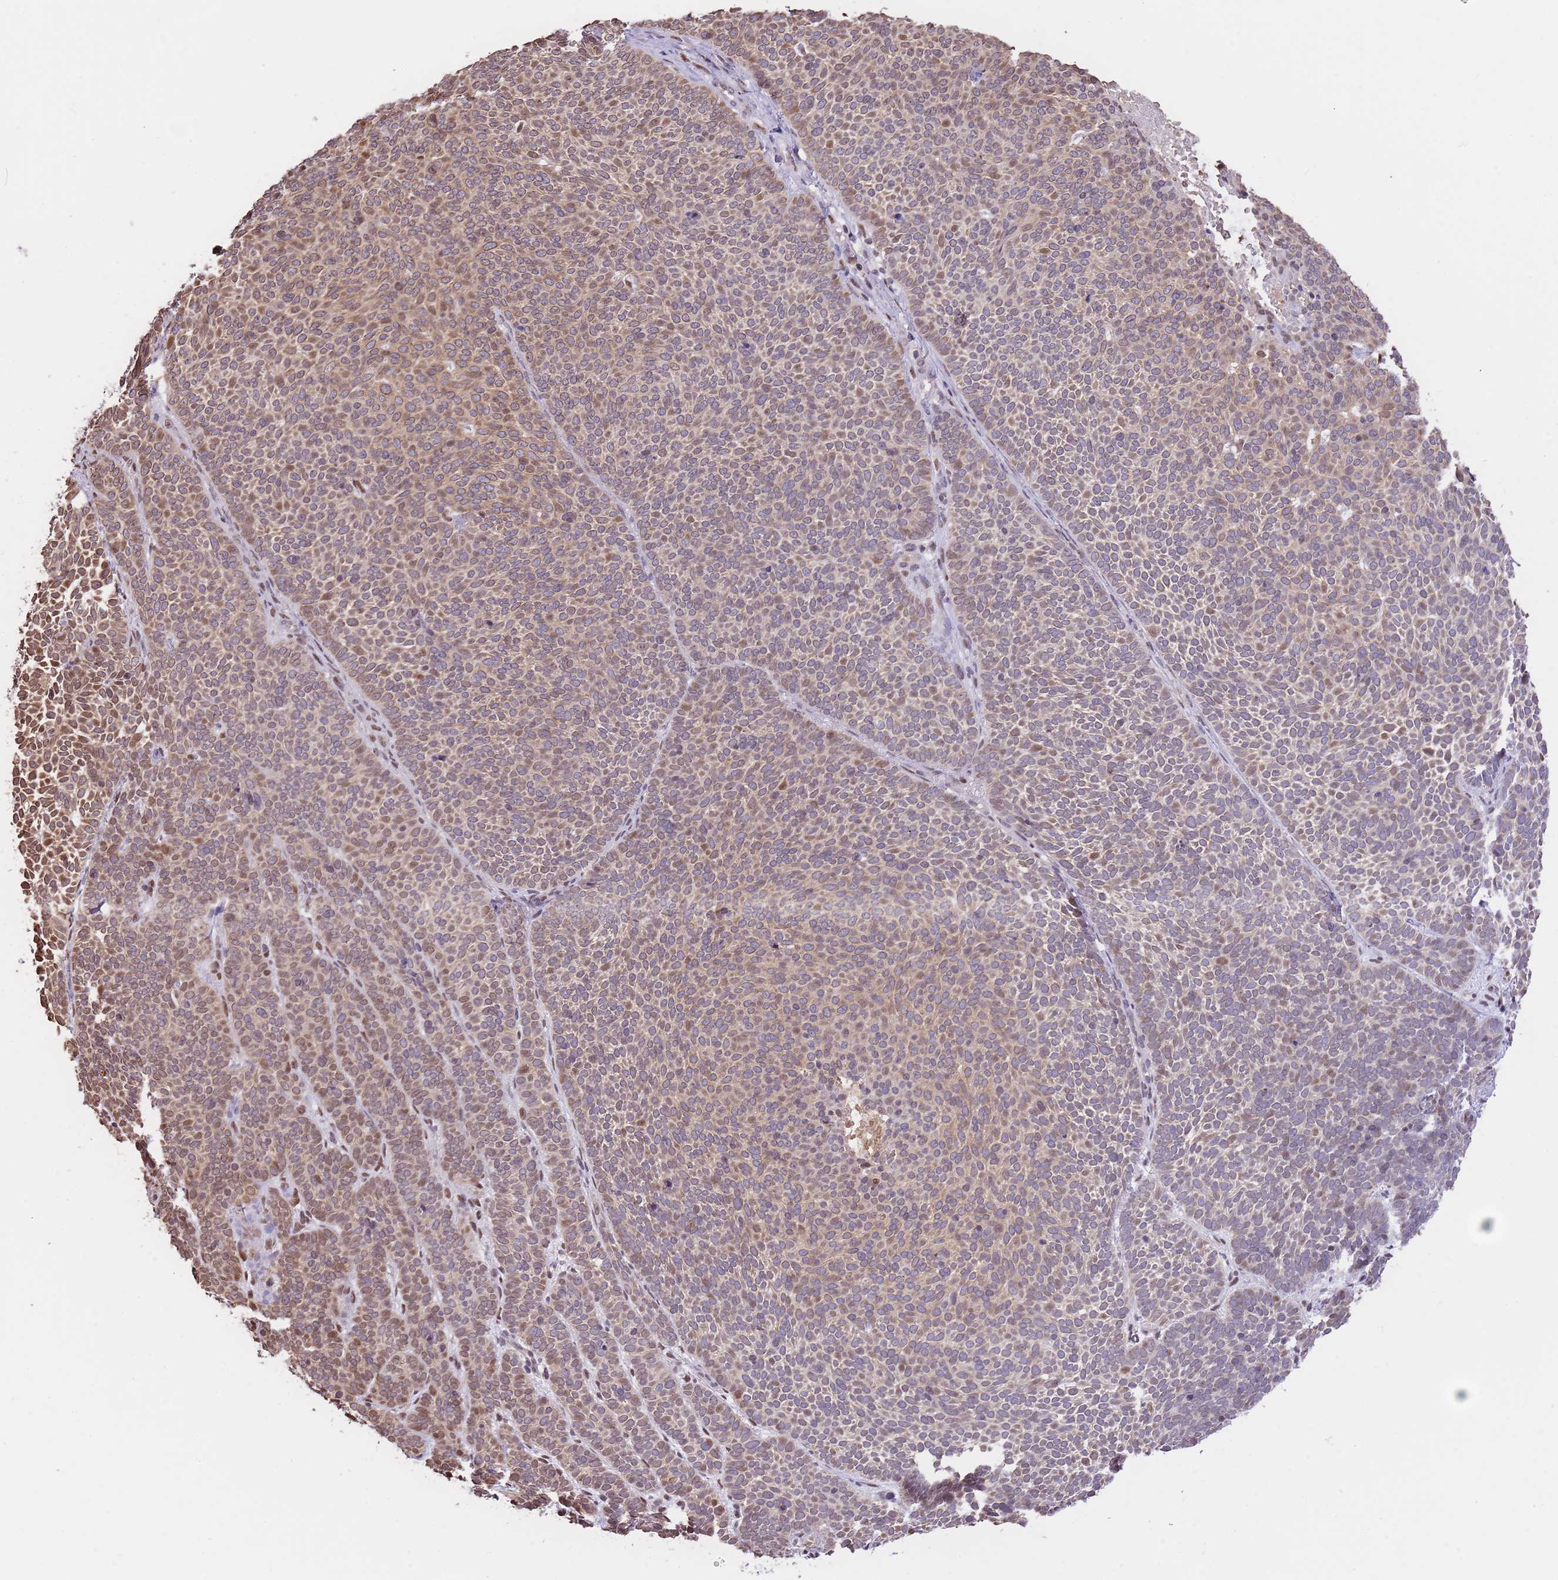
{"staining": {"intensity": "moderate", "quantity": "25%-75%", "location": "cytoplasmic/membranous,nuclear"}, "tissue": "skin cancer", "cell_type": "Tumor cells", "image_type": "cancer", "snomed": [{"axis": "morphology", "description": "Basal cell carcinoma"}, {"axis": "topography", "description": "Skin"}], "caption": "Skin cancer (basal cell carcinoma) stained with a brown dye displays moderate cytoplasmic/membranous and nuclear positive expression in about 25%-75% of tumor cells.", "gene": "RFK", "patient": {"sex": "female", "age": 77}}